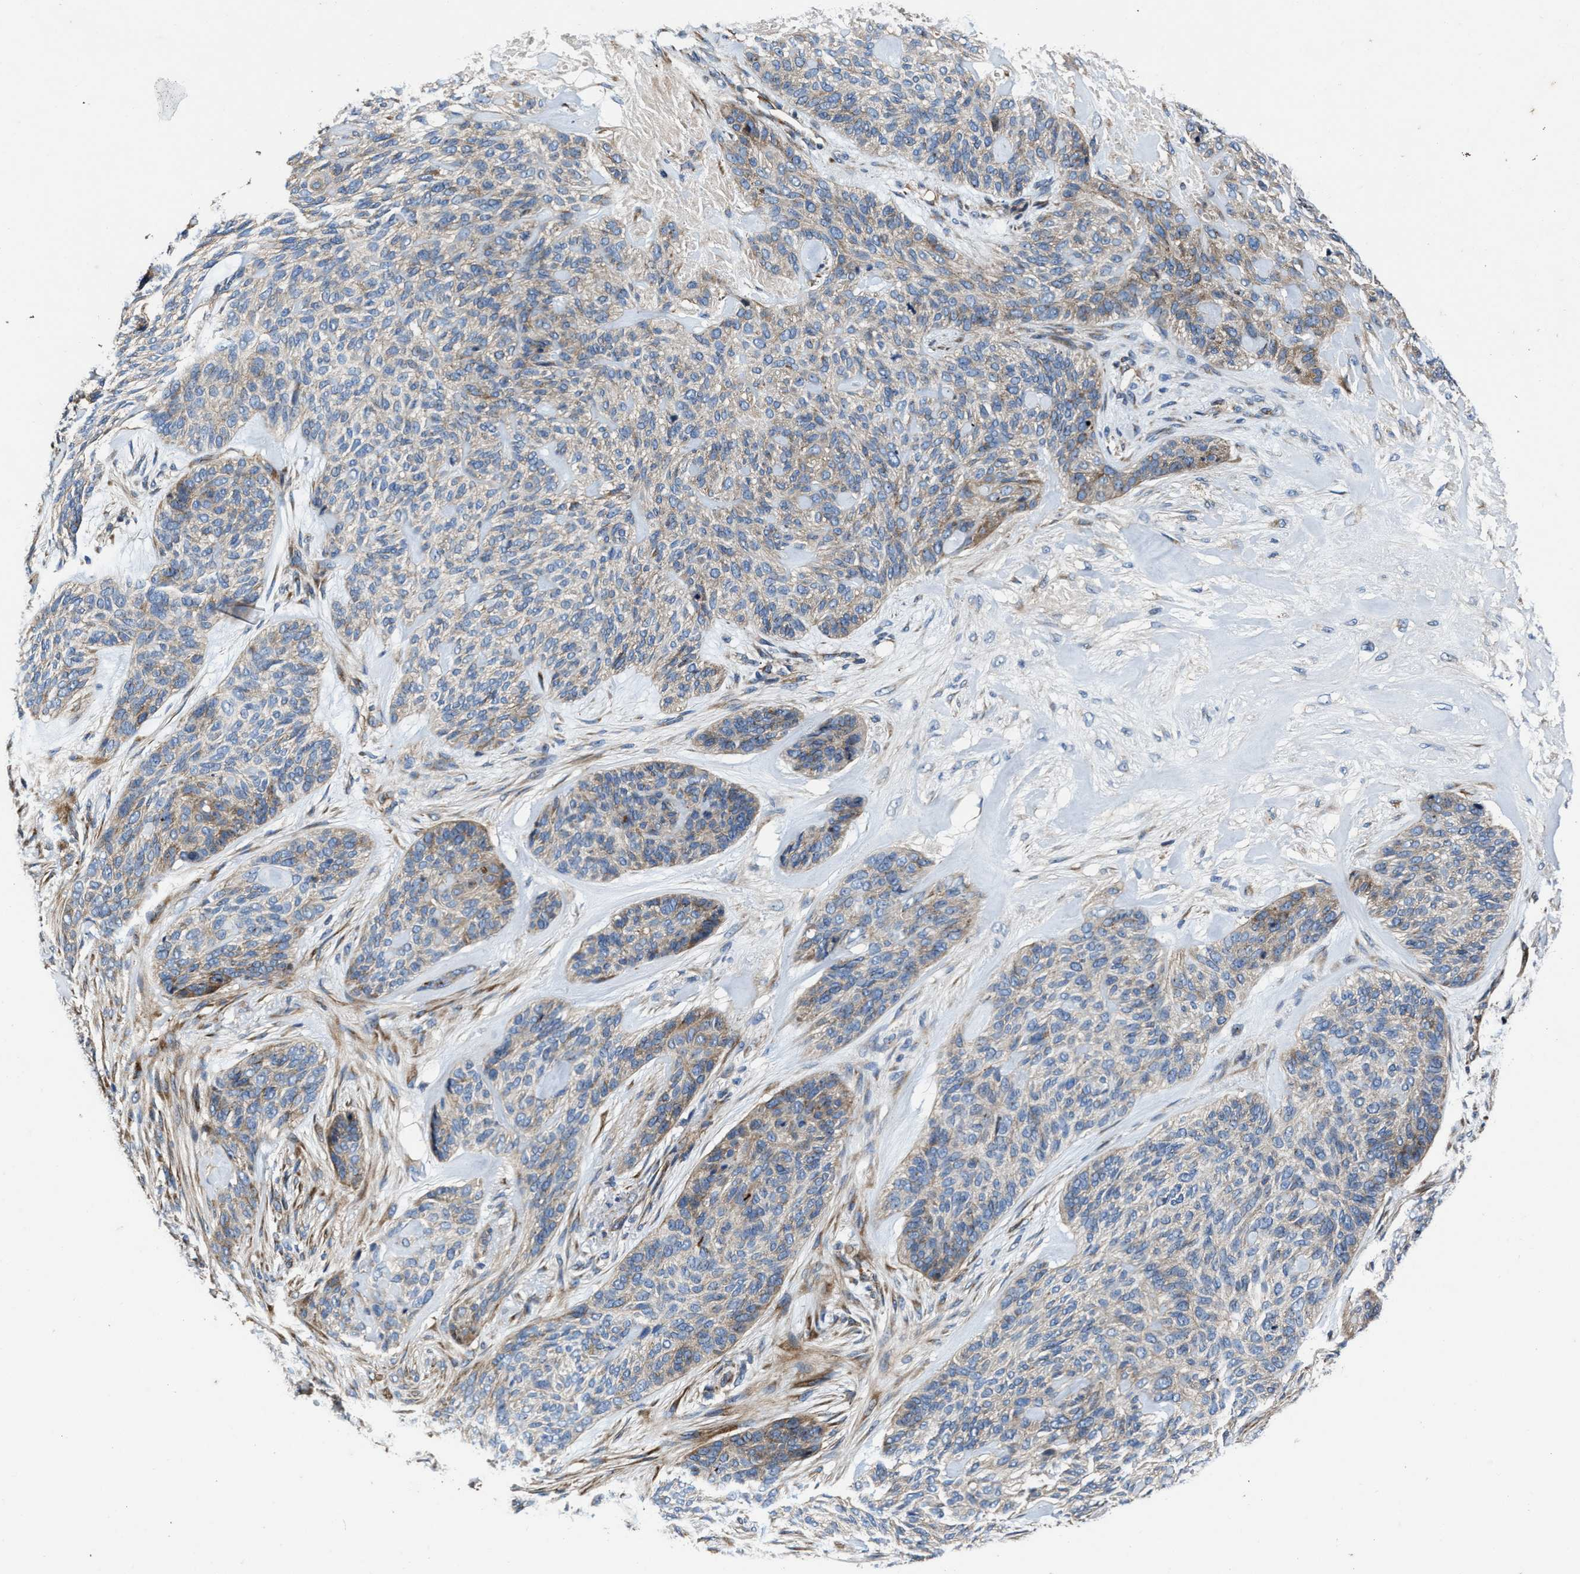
{"staining": {"intensity": "negative", "quantity": "none", "location": "none"}, "tissue": "skin cancer", "cell_type": "Tumor cells", "image_type": "cancer", "snomed": [{"axis": "morphology", "description": "Basal cell carcinoma"}, {"axis": "topography", "description": "Skin"}], "caption": "DAB (3,3'-diaminobenzidine) immunohistochemical staining of human skin cancer reveals no significant expression in tumor cells.", "gene": "PTAR1", "patient": {"sex": "male", "age": 55}}